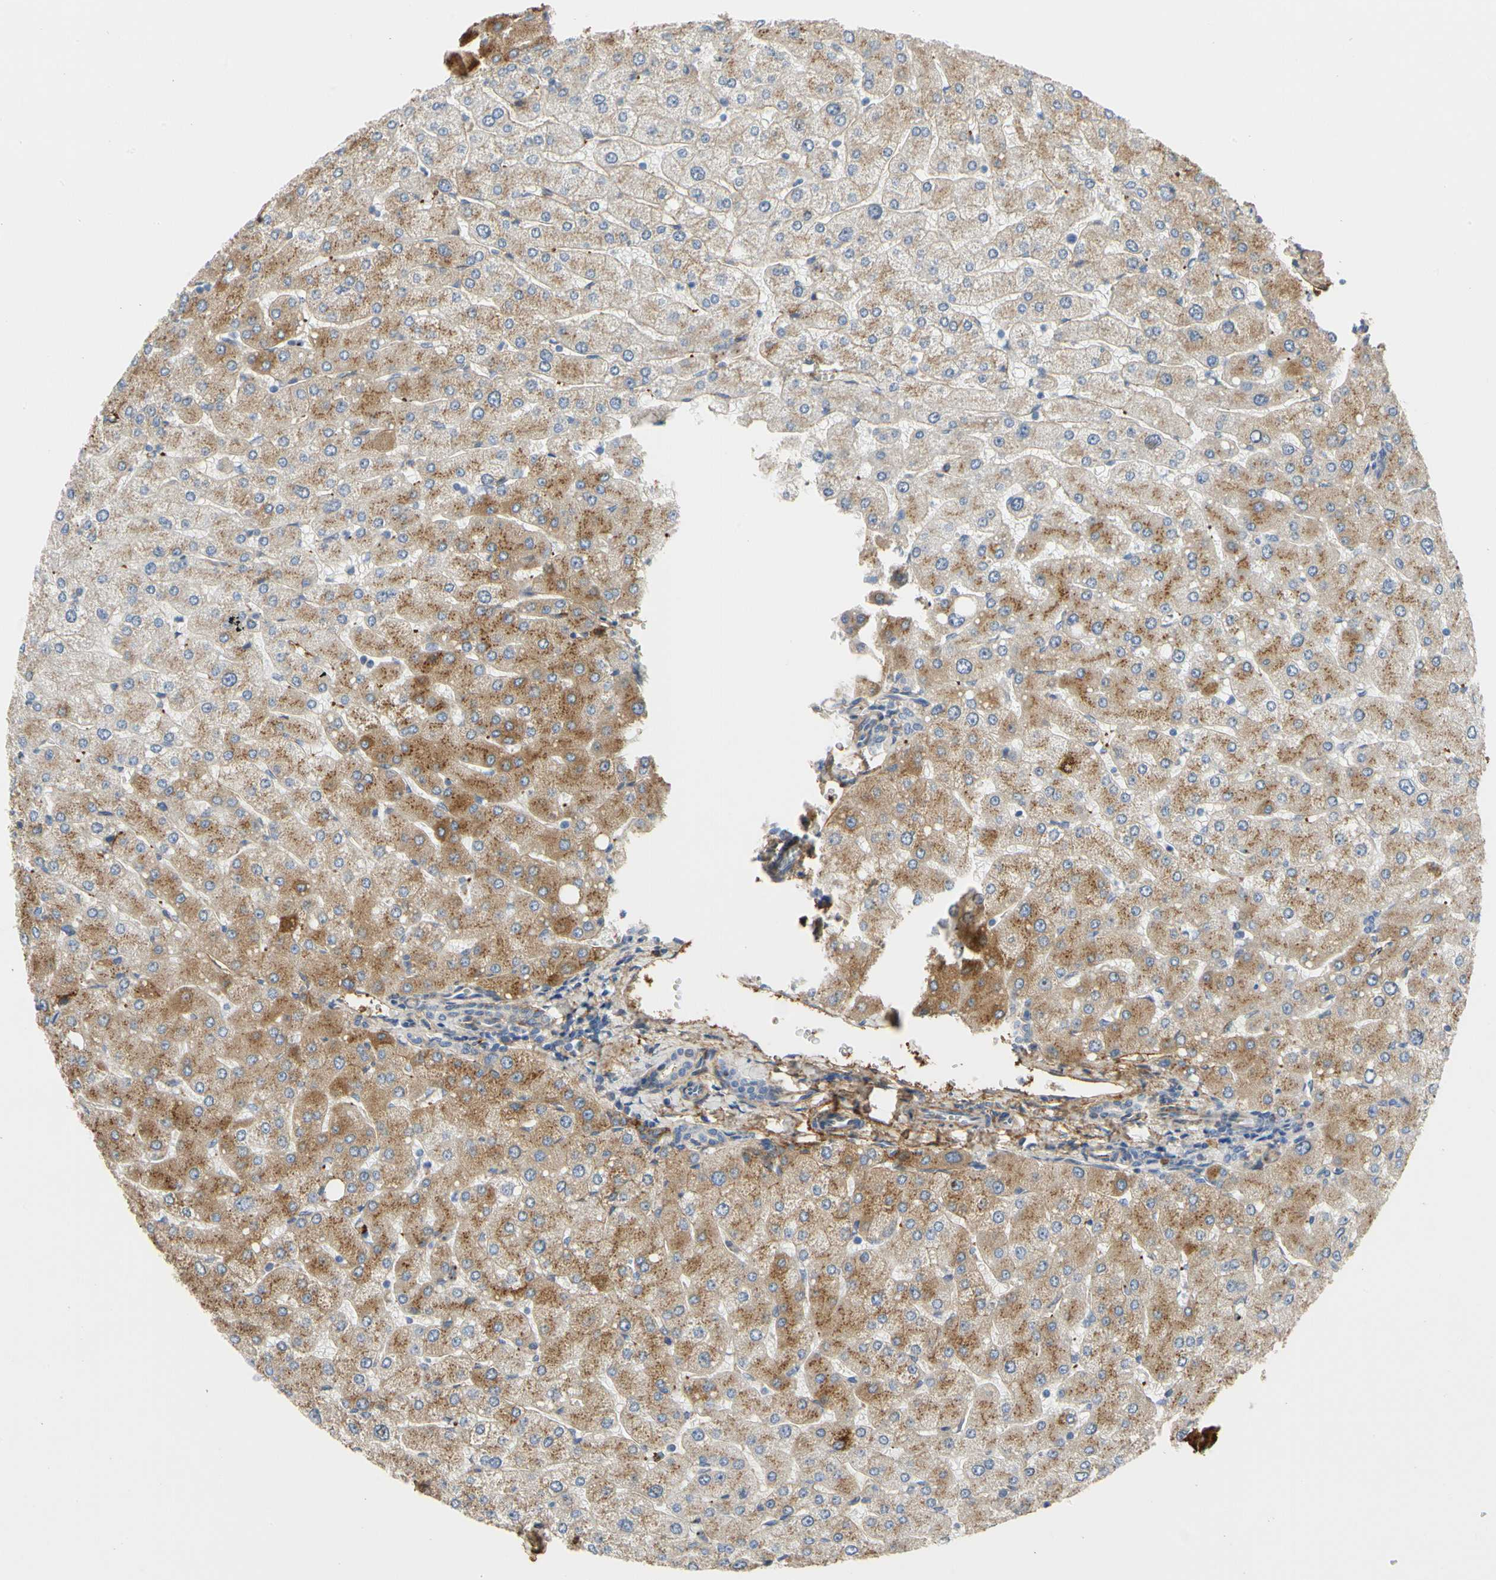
{"staining": {"intensity": "negative", "quantity": "none", "location": "none"}, "tissue": "liver", "cell_type": "Cholangiocytes", "image_type": "normal", "snomed": [{"axis": "morphology", "description": "Normal tissue, NOS"}, {"axis": "topography", "description": "Liver"}], "caption": "High power microscopy micrograph of an immunohistochemistry micrograph of unremarkable liver, revealing no significant staining in cholangiocytes.", "gene": "FGB", "patient": {"sex": "male", "age": 55}}